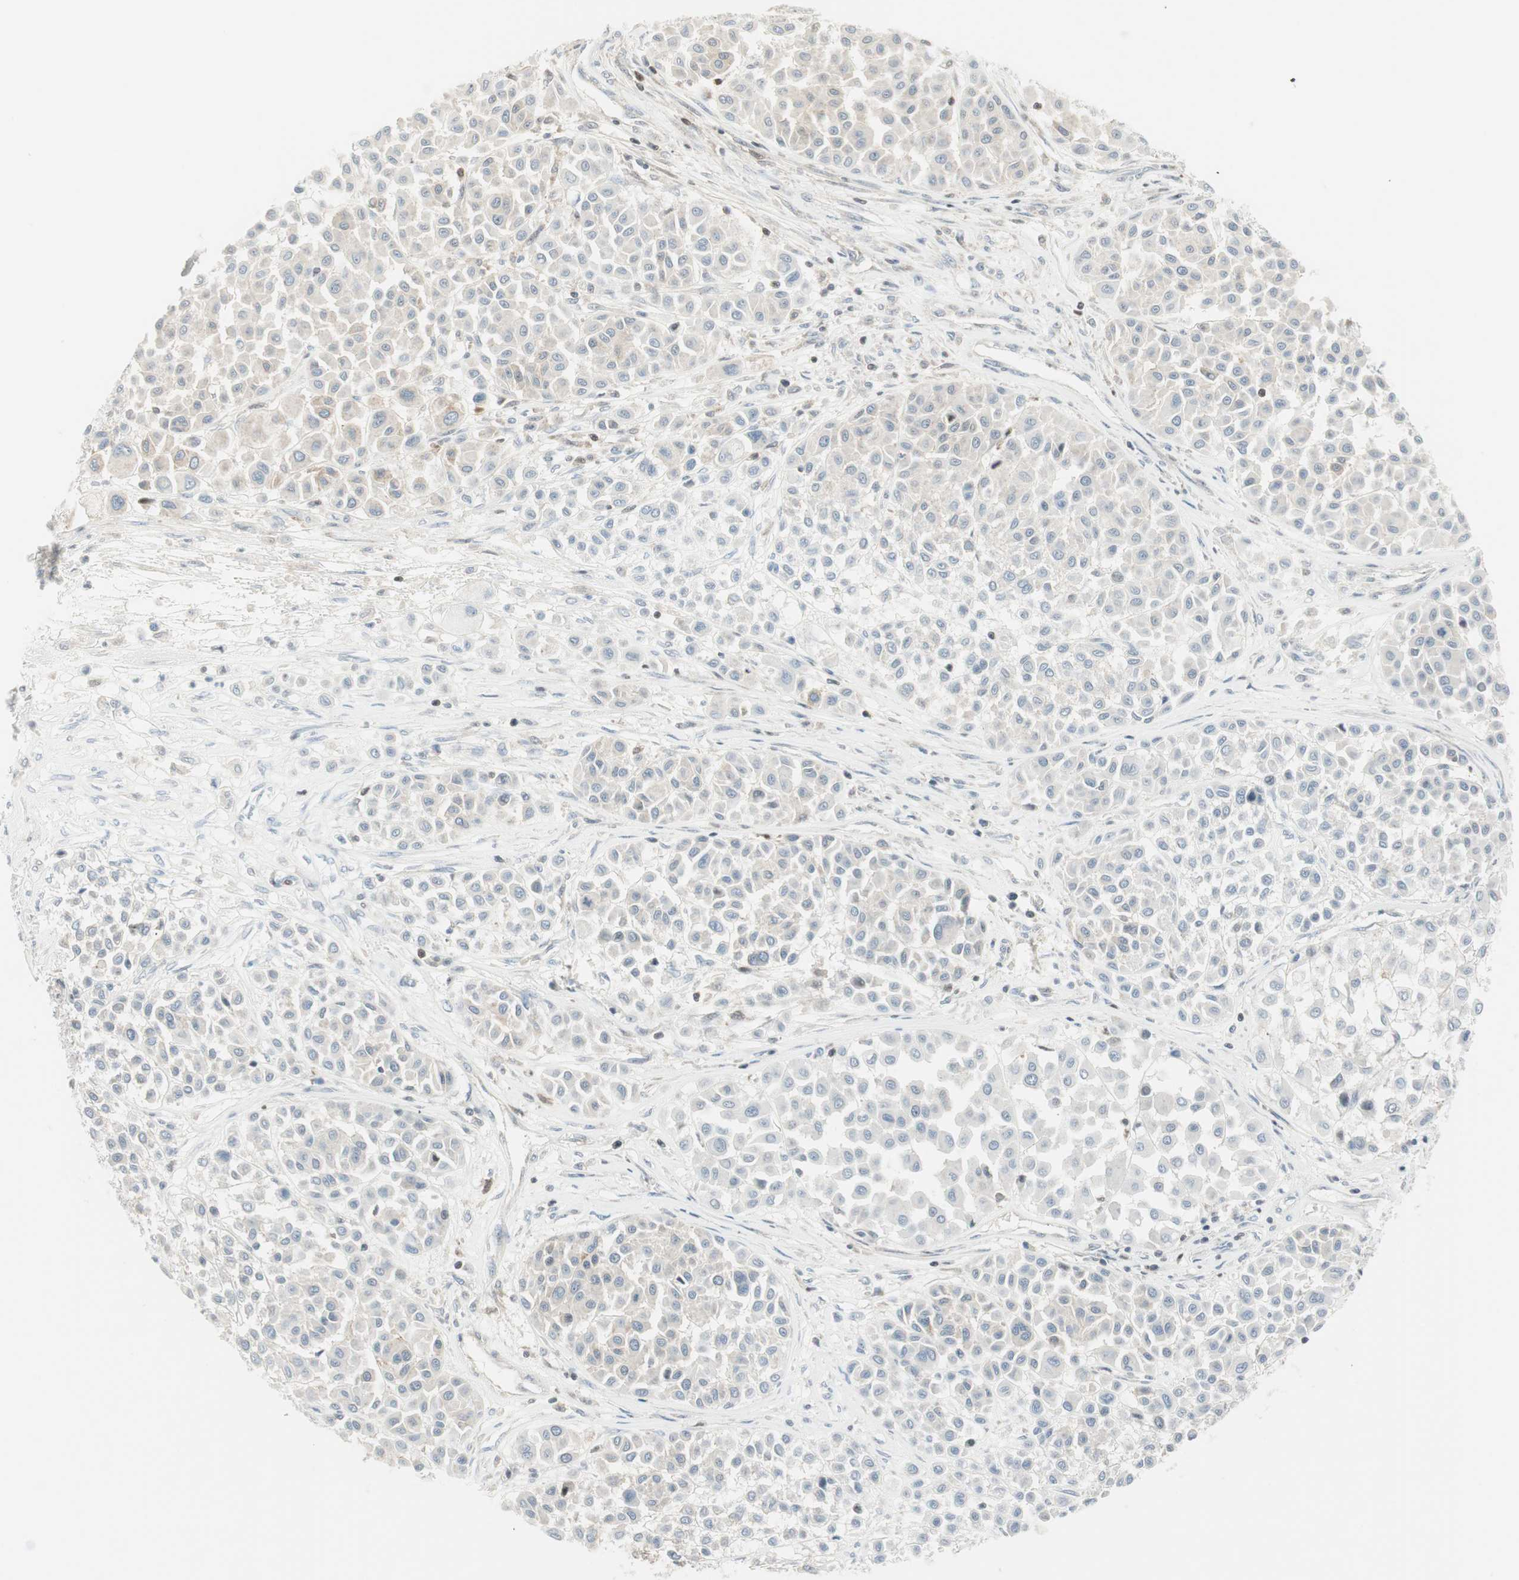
{"staining": {"intensity": "weak", "quantity": ">75%", "location": "cytoplasmic/membranous"}, "tissue": "melanoma", "cell_type": "Tumor cells", "image_type": "cancer", "snomed": [{"axis": "morphology", "description": "Malignant melanoma, Metastatic site"}, {"axis": "topography", "description": "Soft tissue"}], "caption": "Immunohistochemistry (DAB) staining of human malignant melanoma (metastatic site) demonstrates weak cytoplasmic/membranous protein staining in about >75% of tumor cells.", "gene": "PPP1CA", "patient": {"sex": "male", "age": 41}}